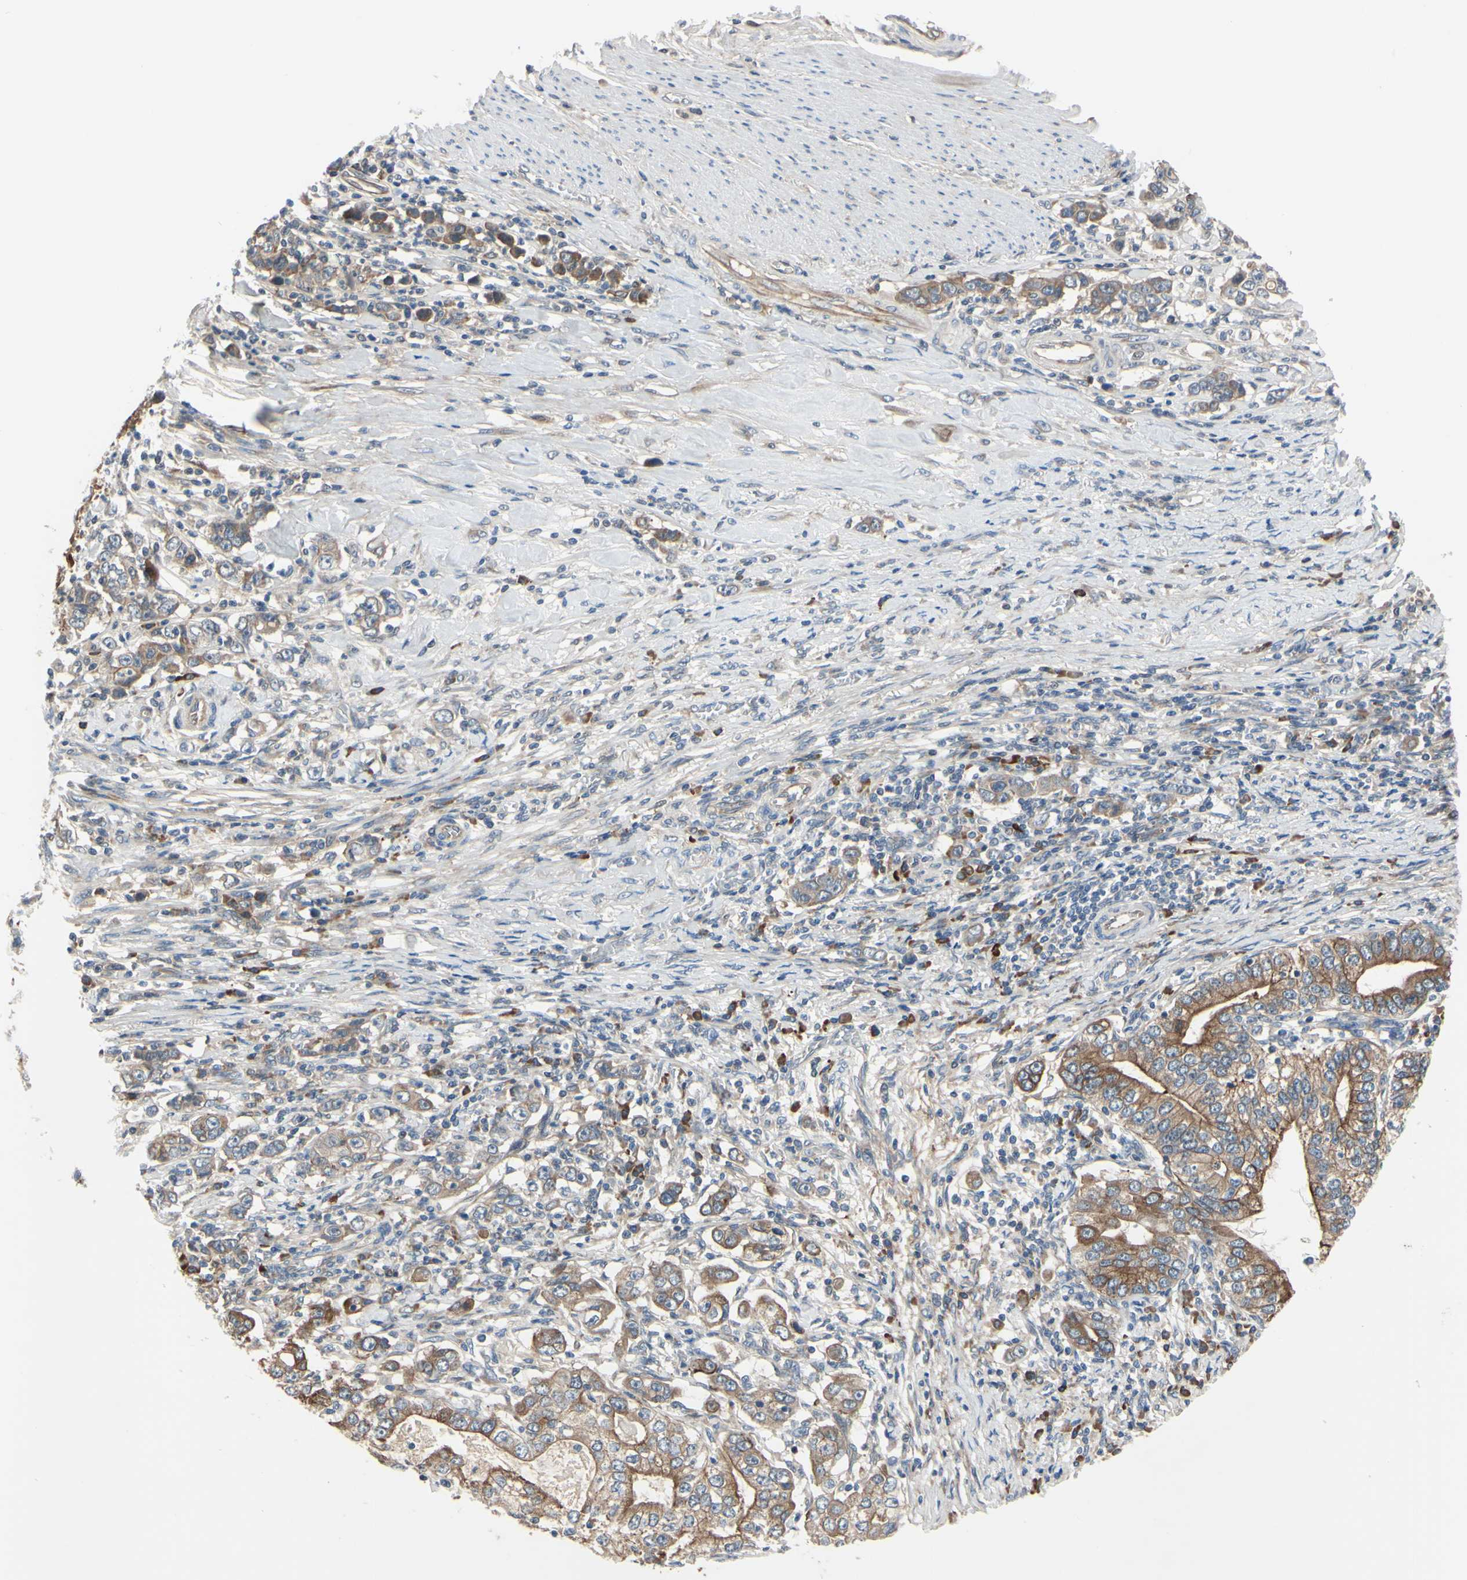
{"staining": {"intensity": "moderate", "quantity": ">75%", "location": "cytoplasmic/membranous"}, "tissue": "stomach cancer", "cell_type": "Tumor cells", "image_type": "cancer", "snomed": [{"axis": "morphology", "description": "Adenocarcinoma, NOS"}, {"axis": "topography", "description": "Stomach, lower"}], "caption": "Immunohistochemical staining of human adenocarcinoma (stomach) demonstrates medium levels of moderate cytoplasmic/membranous staining in about >75% of tumor cells. The protein of interest is stained brown, and the nuclei are stained in blue (DAB (3,3'-diaminobenzidine) IHC with brightfield microscopy, high magnification).", "gene": "XIAP", "patient": {"sex": "female", "age": 72}}